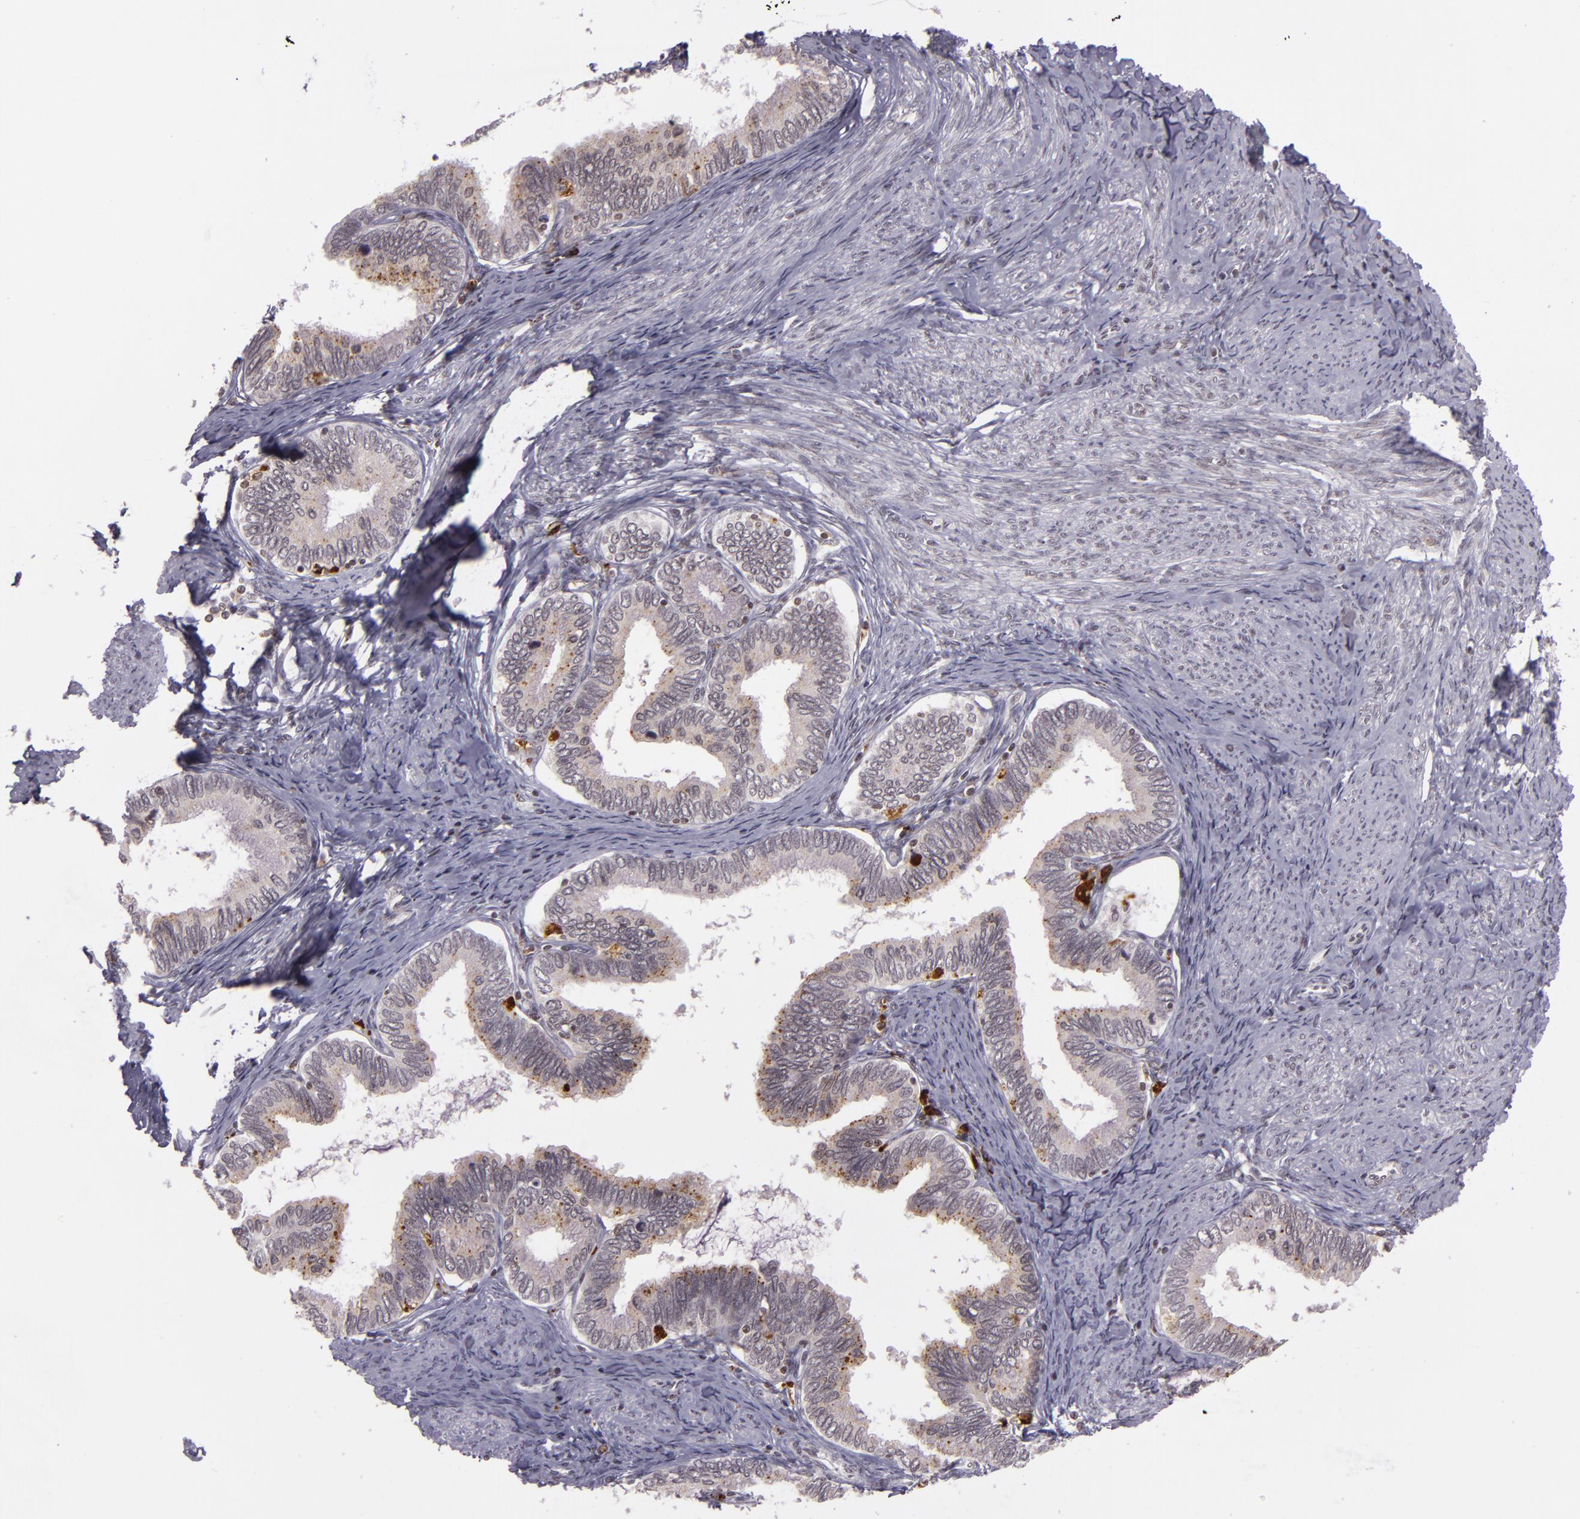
{"staining": {"intensity": "weak", "quantity": ">75%", "location": "cytoplasmic/membranous"}, "tissue": "cervical cancer", "cell_type": "Tumor cells", "image_type": "cancer", "snomed": [{"axis": "morphology", "description": "Adenocarcinoma, NOS"}, {"axis": "topography", "description": "Cervix"}], "caption": "Tumor cells exhibit low levels of weak cytoplasmic/membranous expression in about >75% of cells in cervical cancer (adenocarcinoma). The staining was performed using DAB (3,3'-diaminobenzidine), with brown indicating positive protein expression. Nuclei are stained blue with hematoxylin.", "gene": "ZFX", "patient": {"sex": "female", "age": 49}}